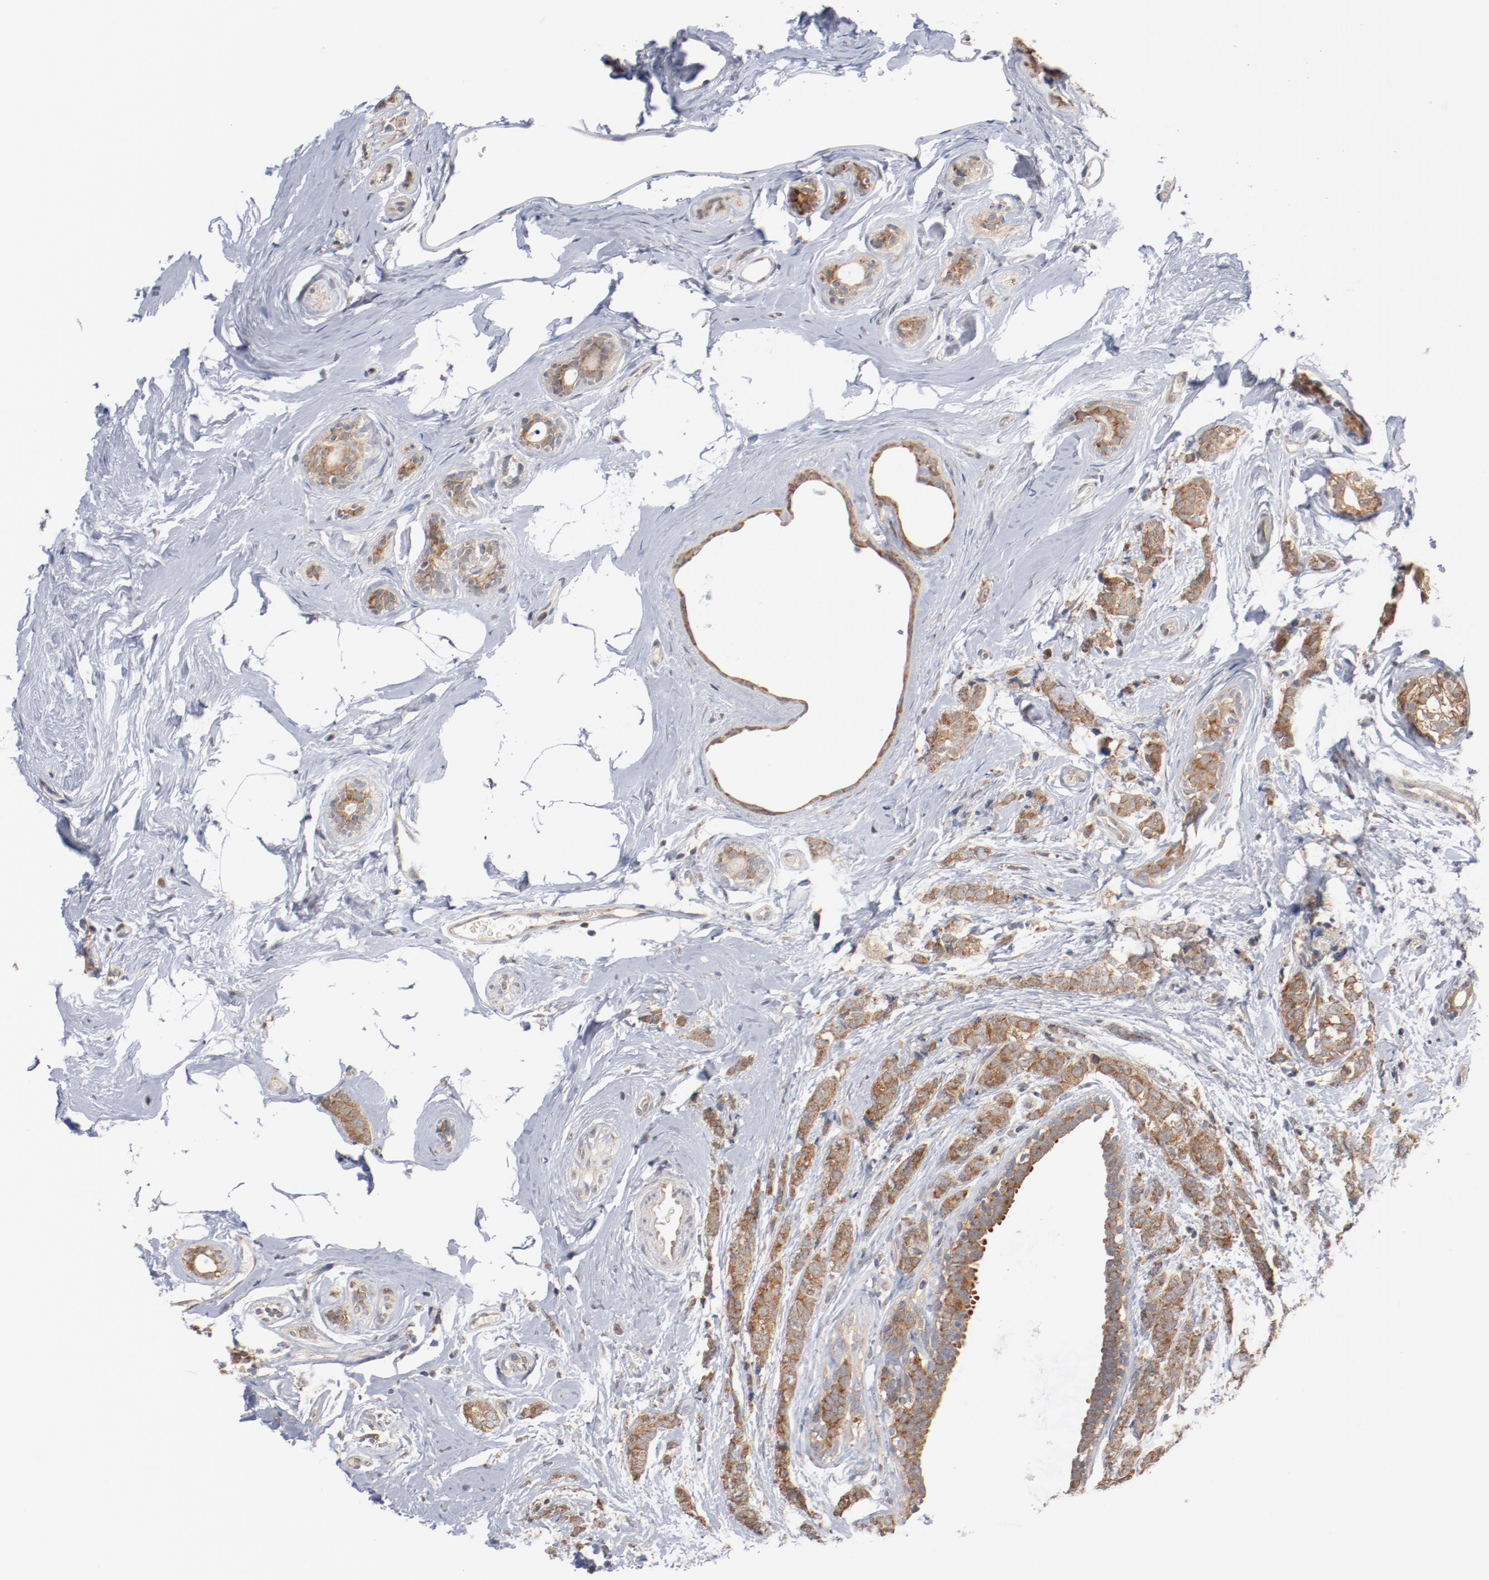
{"staining": {"intensity": "moderate", "quantity": ">75%", "location": "cytoplasmic/membranous"}, "tissue": "breast cancer", "cell_type": "Tumor cells", "image_type": "cancer", "snomed": [{"axis": "morphology", "description": "Lobular carcinoma"}, {"axis": "topography", "description": "Breast"}], "caption": "Protein staining of breast cancer (lobular carcinoma) tissue exhibits moderate cytoplasmic/membranous staining in about >75% of tumor cells.", "gene": "RNASE11", "patient": {"sex": "female", "age": 60}}